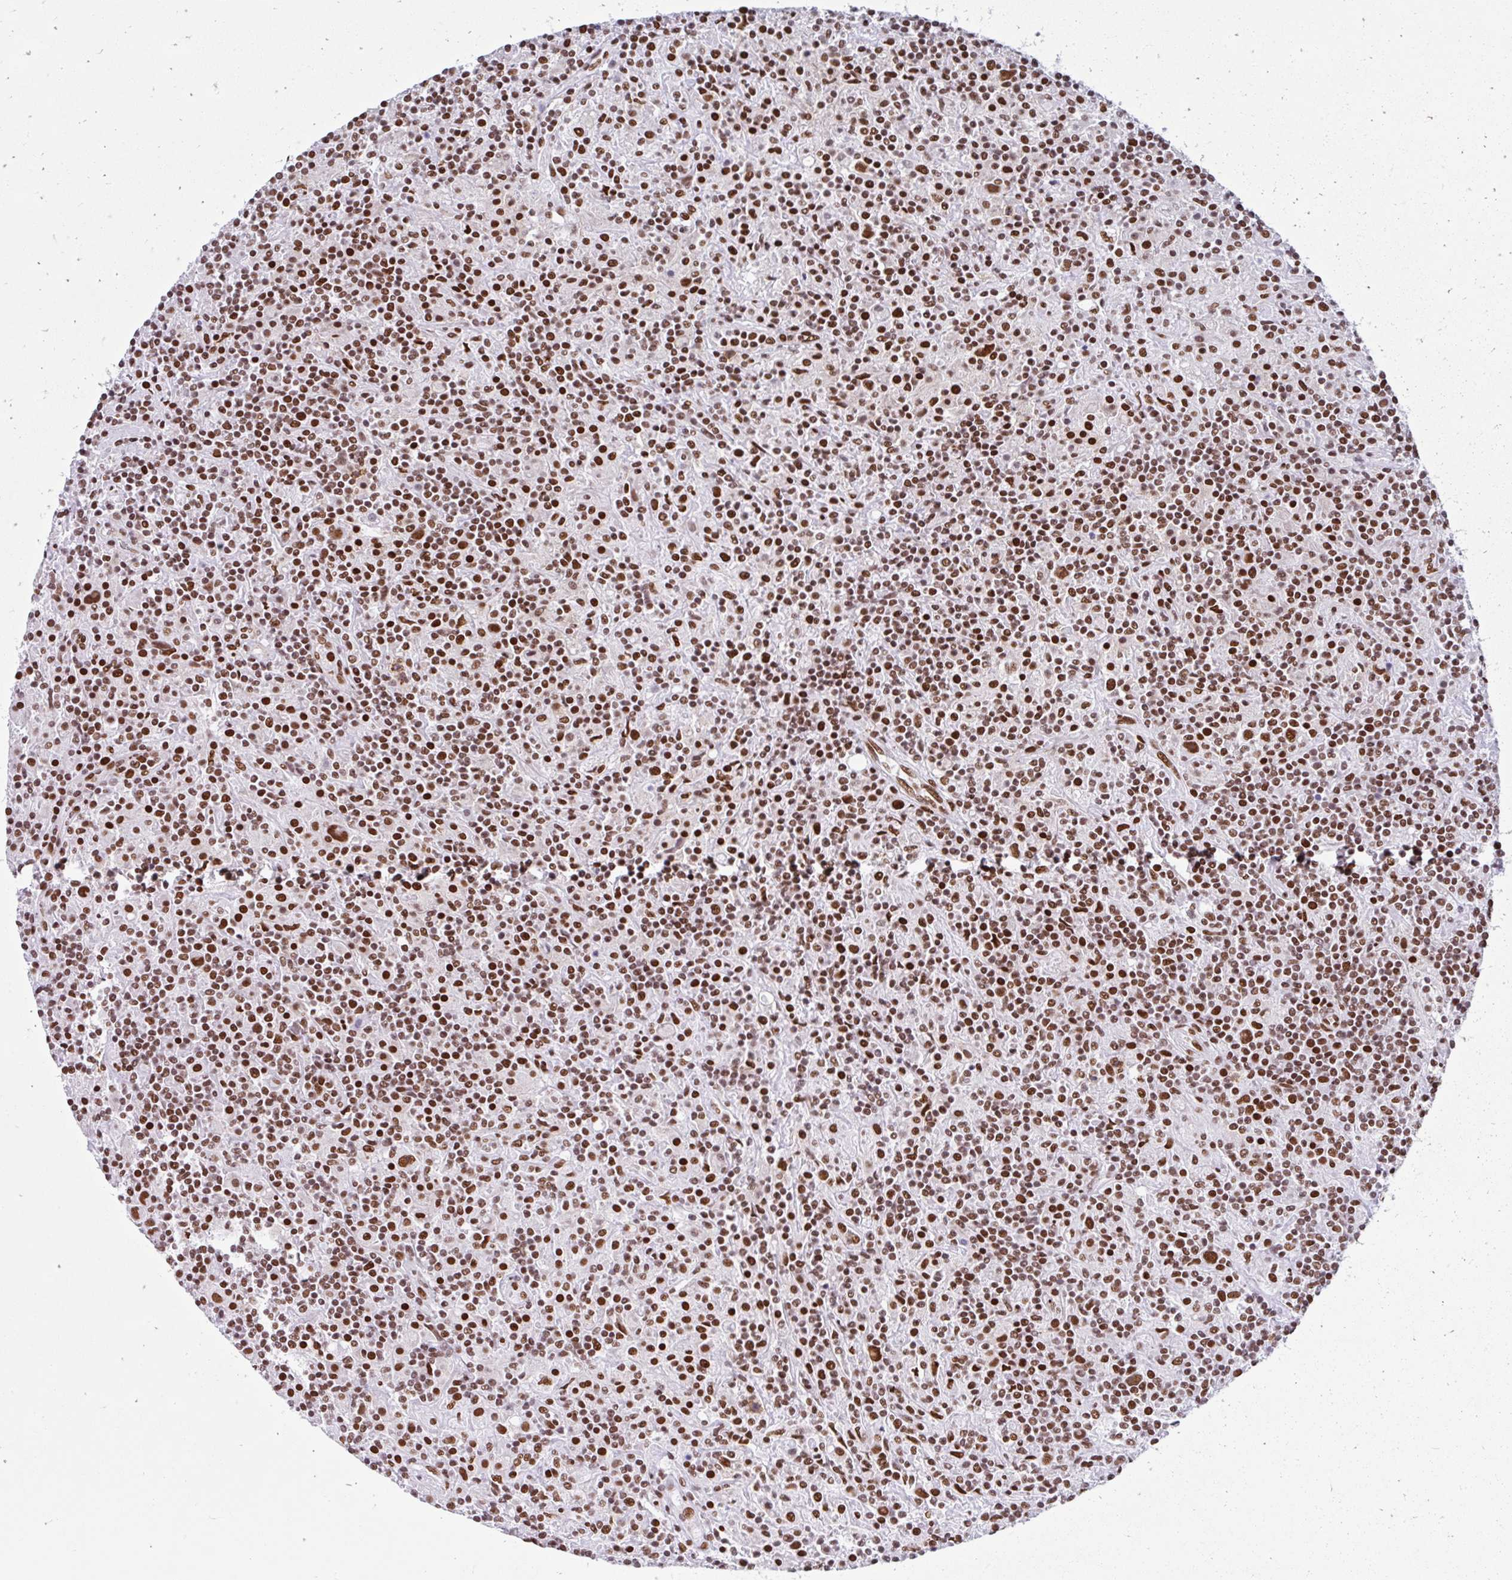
{"staining": {"intensity": "strong", "quantity": ">75%", "location": "nuclear"}, "tissue": "lymphoma", "cell_type": "Tumor cells", "image_type": "cancer", "snomed": [{"axis": "morphology", "description": "Hodgkin's disease, NOS"}, {"axis": "topography", "description": "Lymph node"}], "caption": "Immunohistochemical staining of lymphoma demonstrates strong nuclear protein expression in approximately >75% of tumor cells. Using DAB (brown) and hematoxylin (blue) stains, captured at high magnification using brightfield microscopy.", "gene": "KHDRBS1", "patient": {"sex": "male", "age": 70}}